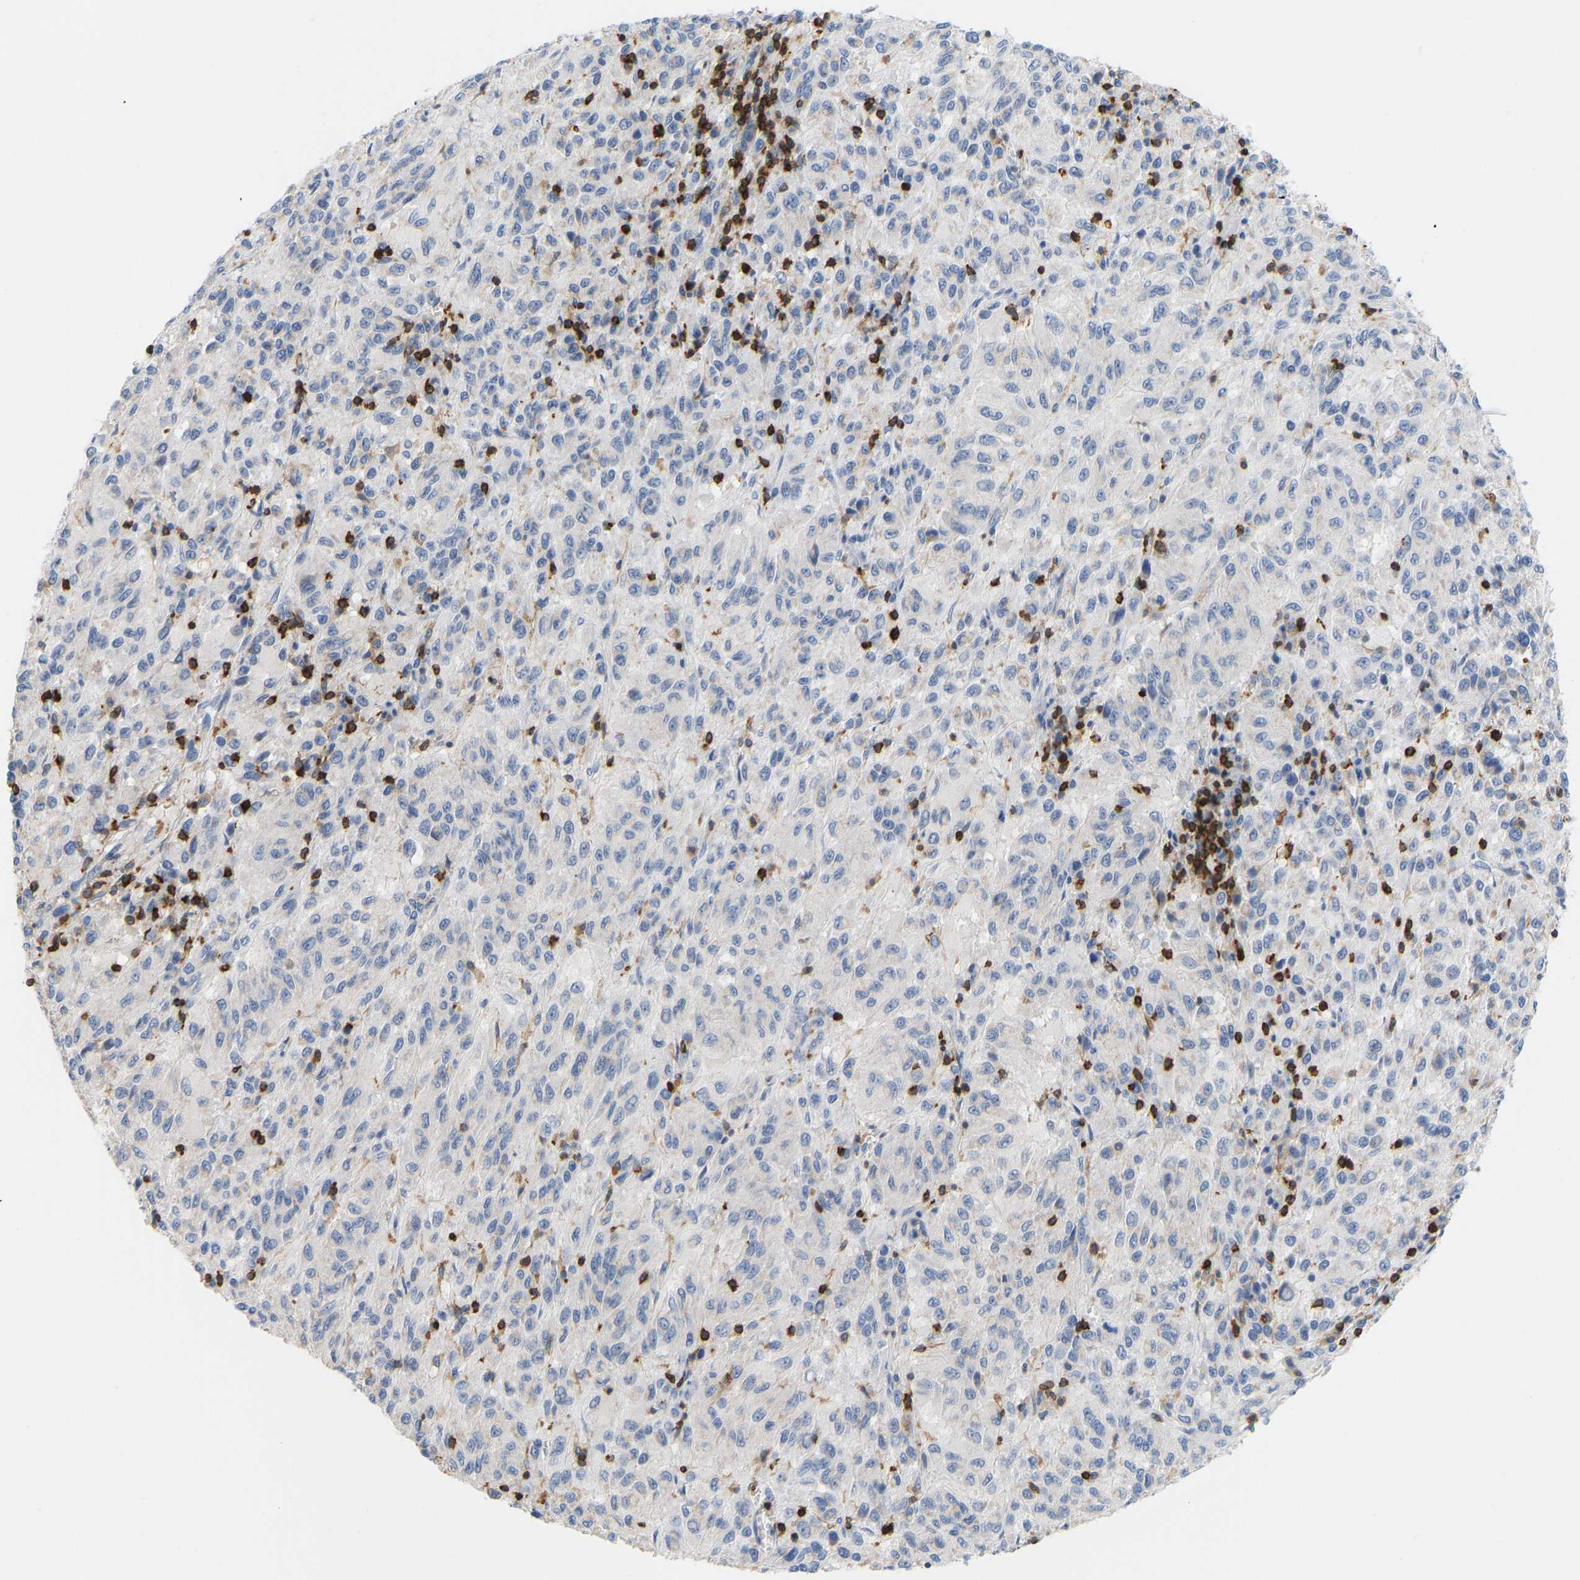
{"staining": {"intensity": "negative", "quantity": "none", "location": "none"}, "tissue": "melanoma", "cell_type": "Tumor cells", "image_type": "cancer", "snomed": [{"axis": "morphology", "description": "Malignant melanoma, Metastatic site"}, {"axis": "topography", "description": "Lung"}], "caption": "High magnification brightfield microscopy of malignant melanoma (metastatic site) stained with DAB (brown) and counterstained with hematoxylin (blue): tumor cells show no significant staining.", "gene": "EVL", "patient": {"sex": "male", "age": 64}}